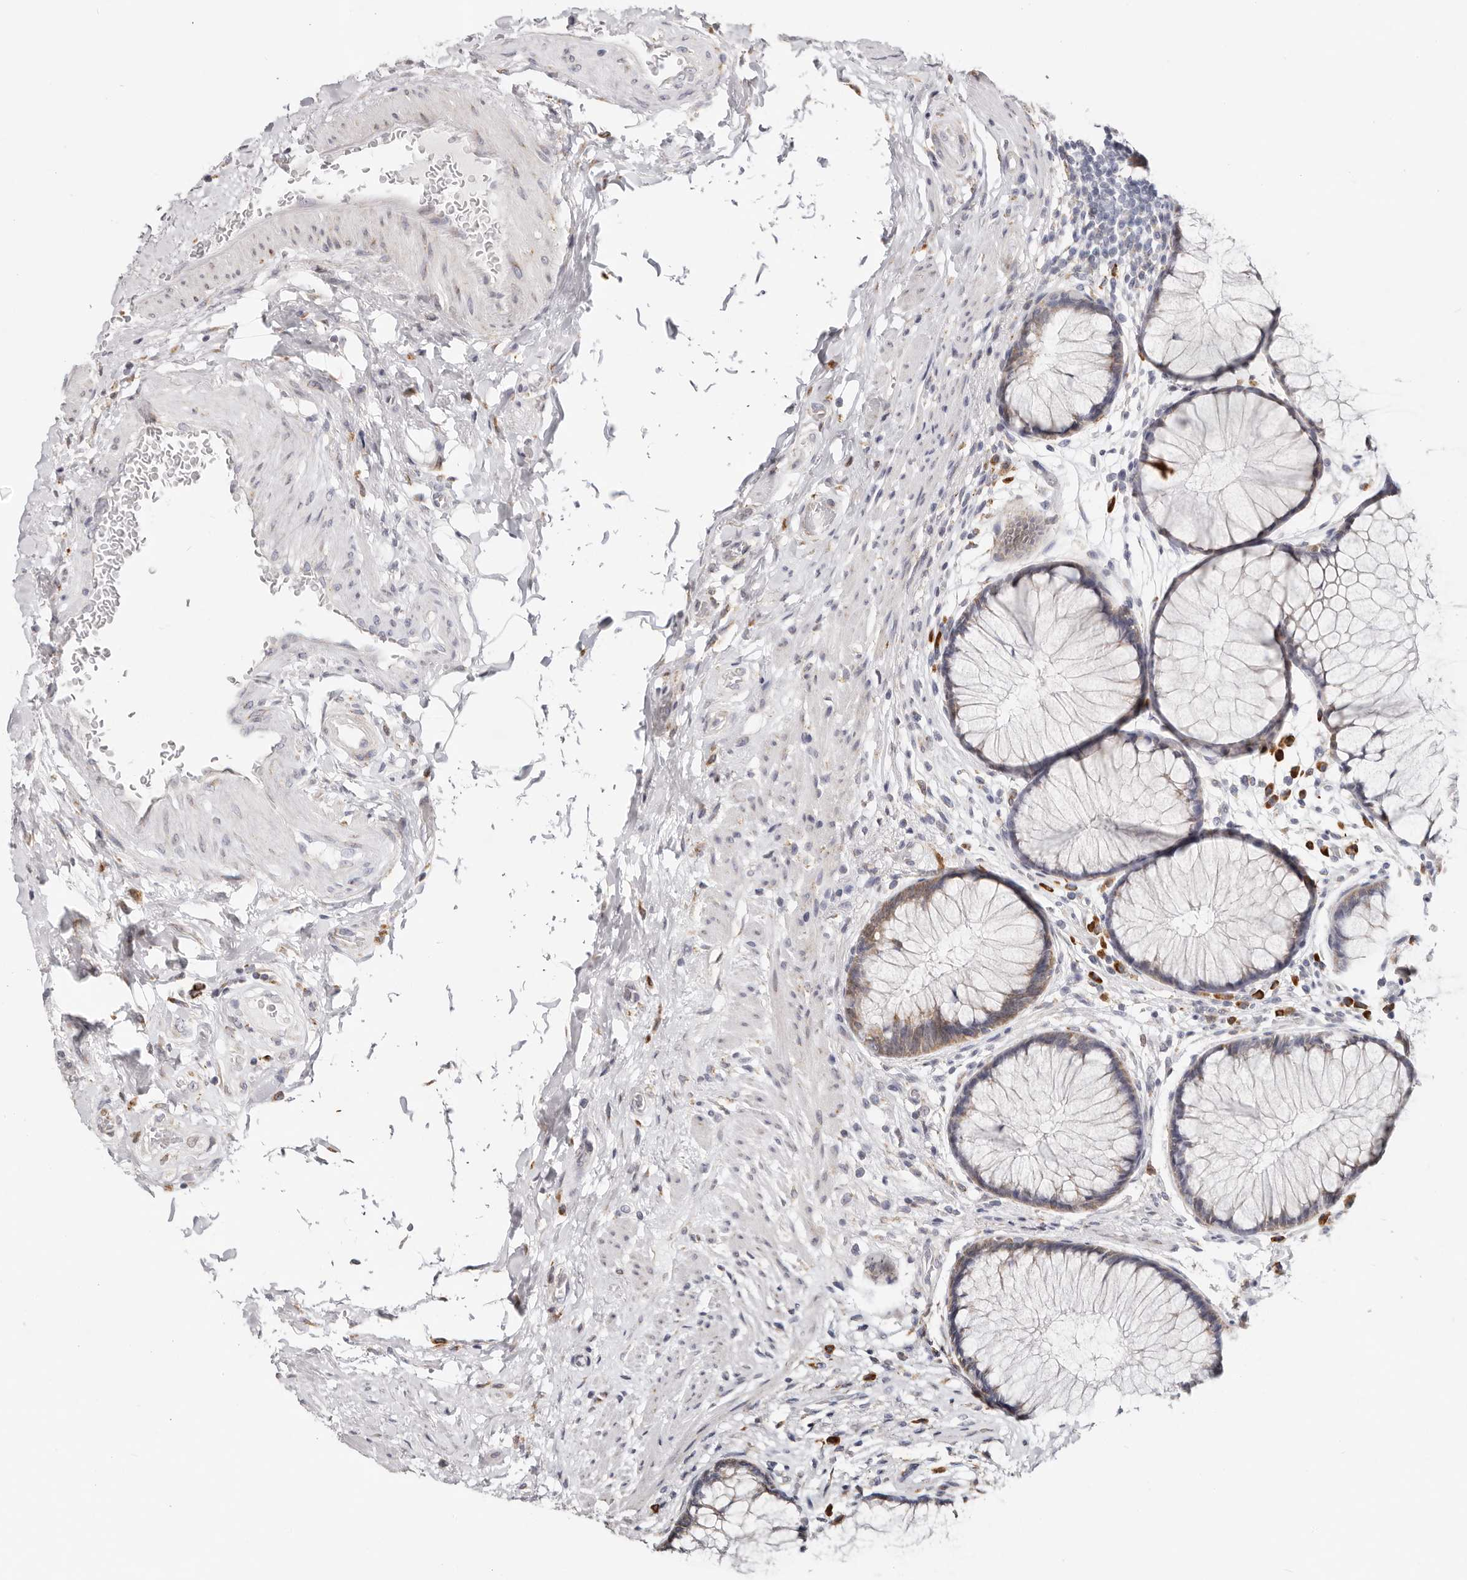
{"staining": {"intensity": "moderate", "quantity": ">75%", "location": "cytoplasmic/membranous"}, "tissue": "rectum", "cell_type": "Glandular cells", "image_type": "normal", "snomed": [{"axis": "morphology", "description": "Normal tissue, NOS"}, {"axis": "topography", "description": "Rectum"}], "caption": "Brown immunohistochemical staining in normal rectum demonstrates moderate cytoplasmic/membranous staining in approximately >75% of glandular cells.", "gene": "IL32", "patient": {"sex": "male", "age": 51}}